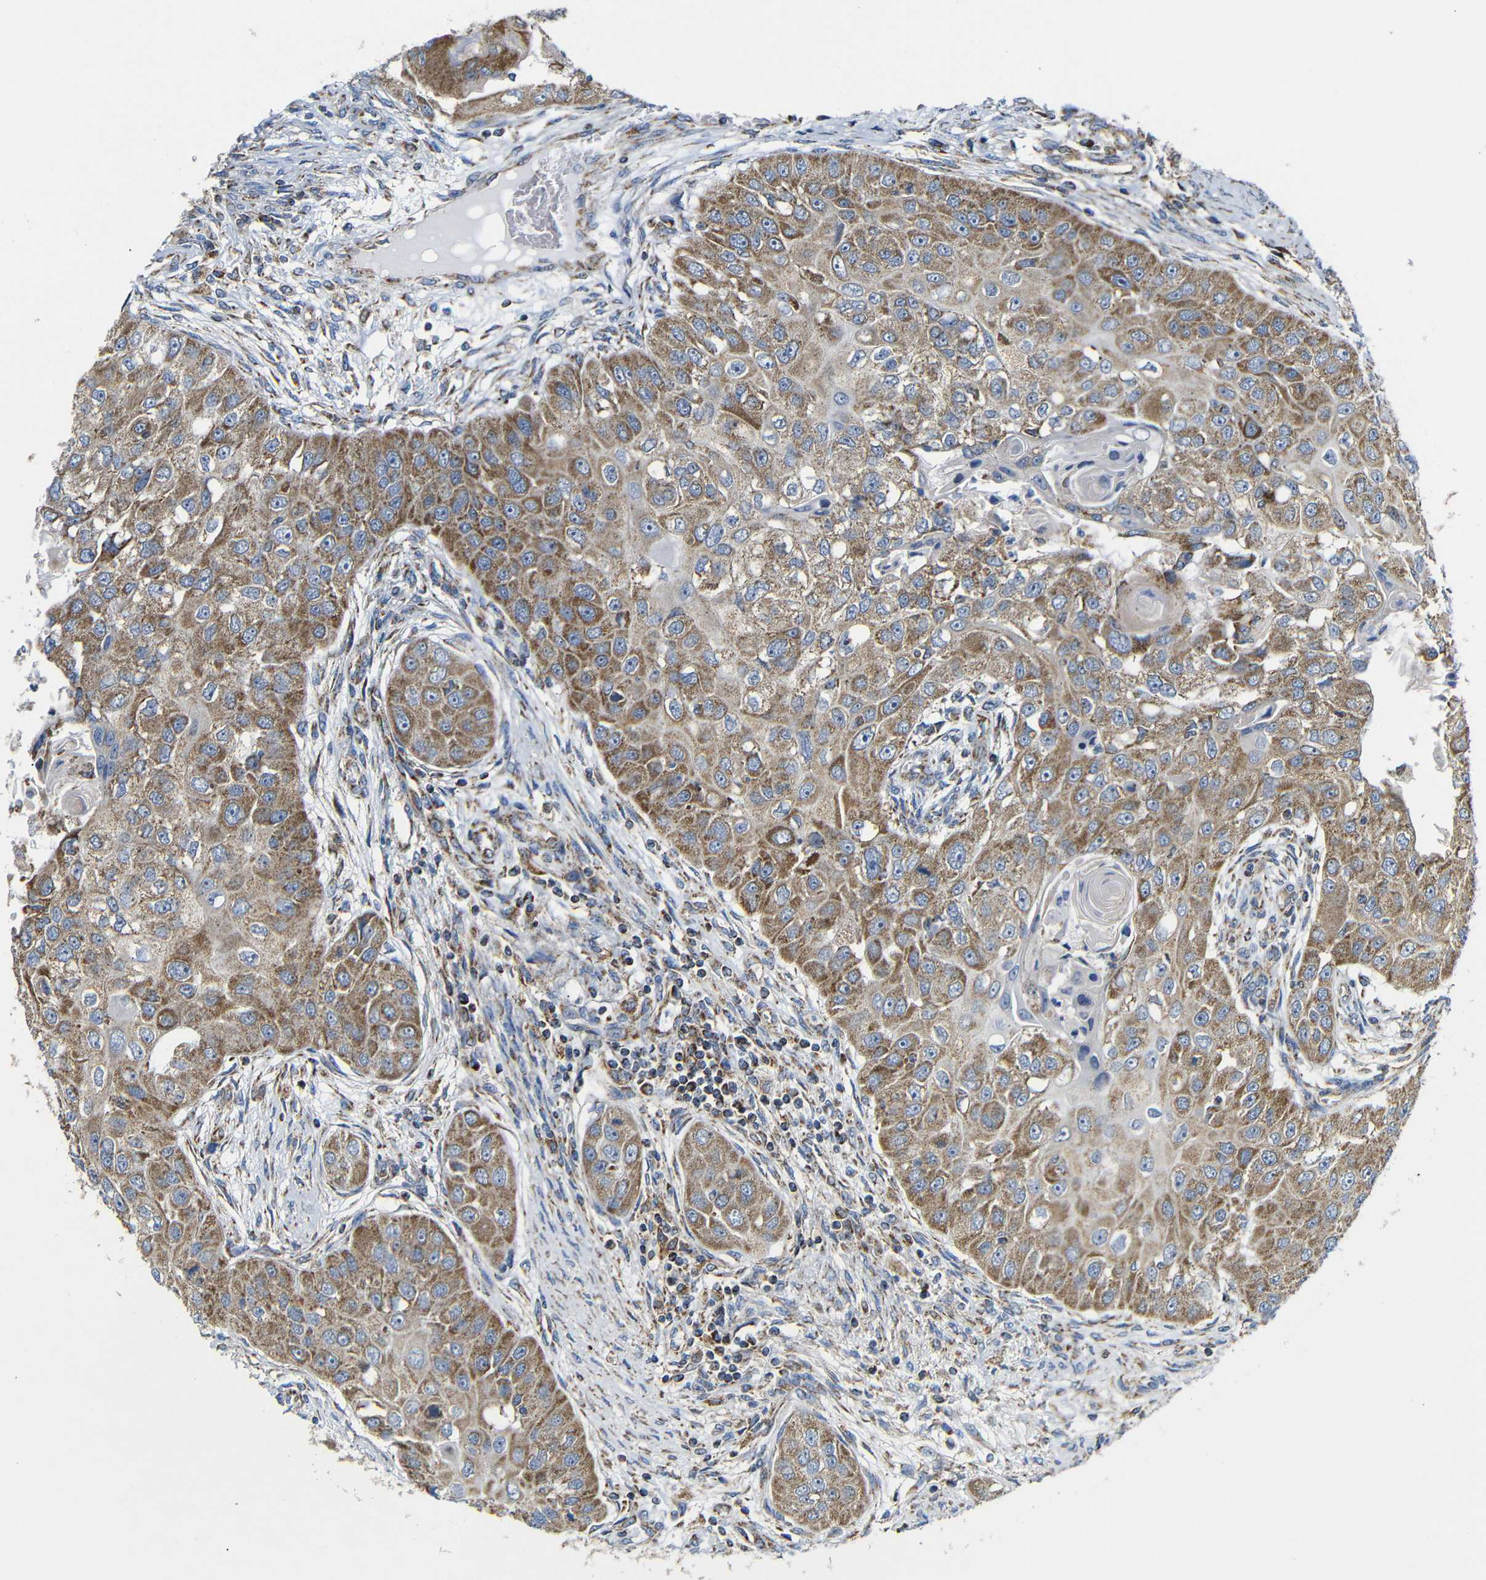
{"staining": {"intensity": "moderate", "quantity": ">75%", "location": "cytoplasmic/membranous"}, "tissue": "head and neck cancer", "cell_type": "Tumor cells", "image_type": "cancer", "snomed": [{"axis": "morphology", "description": "Normal tissue, NOS"}, {"axis": "morphology", "description": "Squamous cell carcinoma, NOS"}, {"axis": "topography", "description": "Skeletal muscle"}, {"axis": "topography", "description": "Head-Neck"}], "caption": "Immunohistochemical staining of human head and neck squamous cell carcinoma exhibits medium levels of moderate cytoplasmic/membranous protein staining in about >75% of tumor cells. (brown staining indicates protein expression, while blue staining denotes nuclei).", "gene": "FAM171B", "patient": {"sex": "male", "age": 51}}